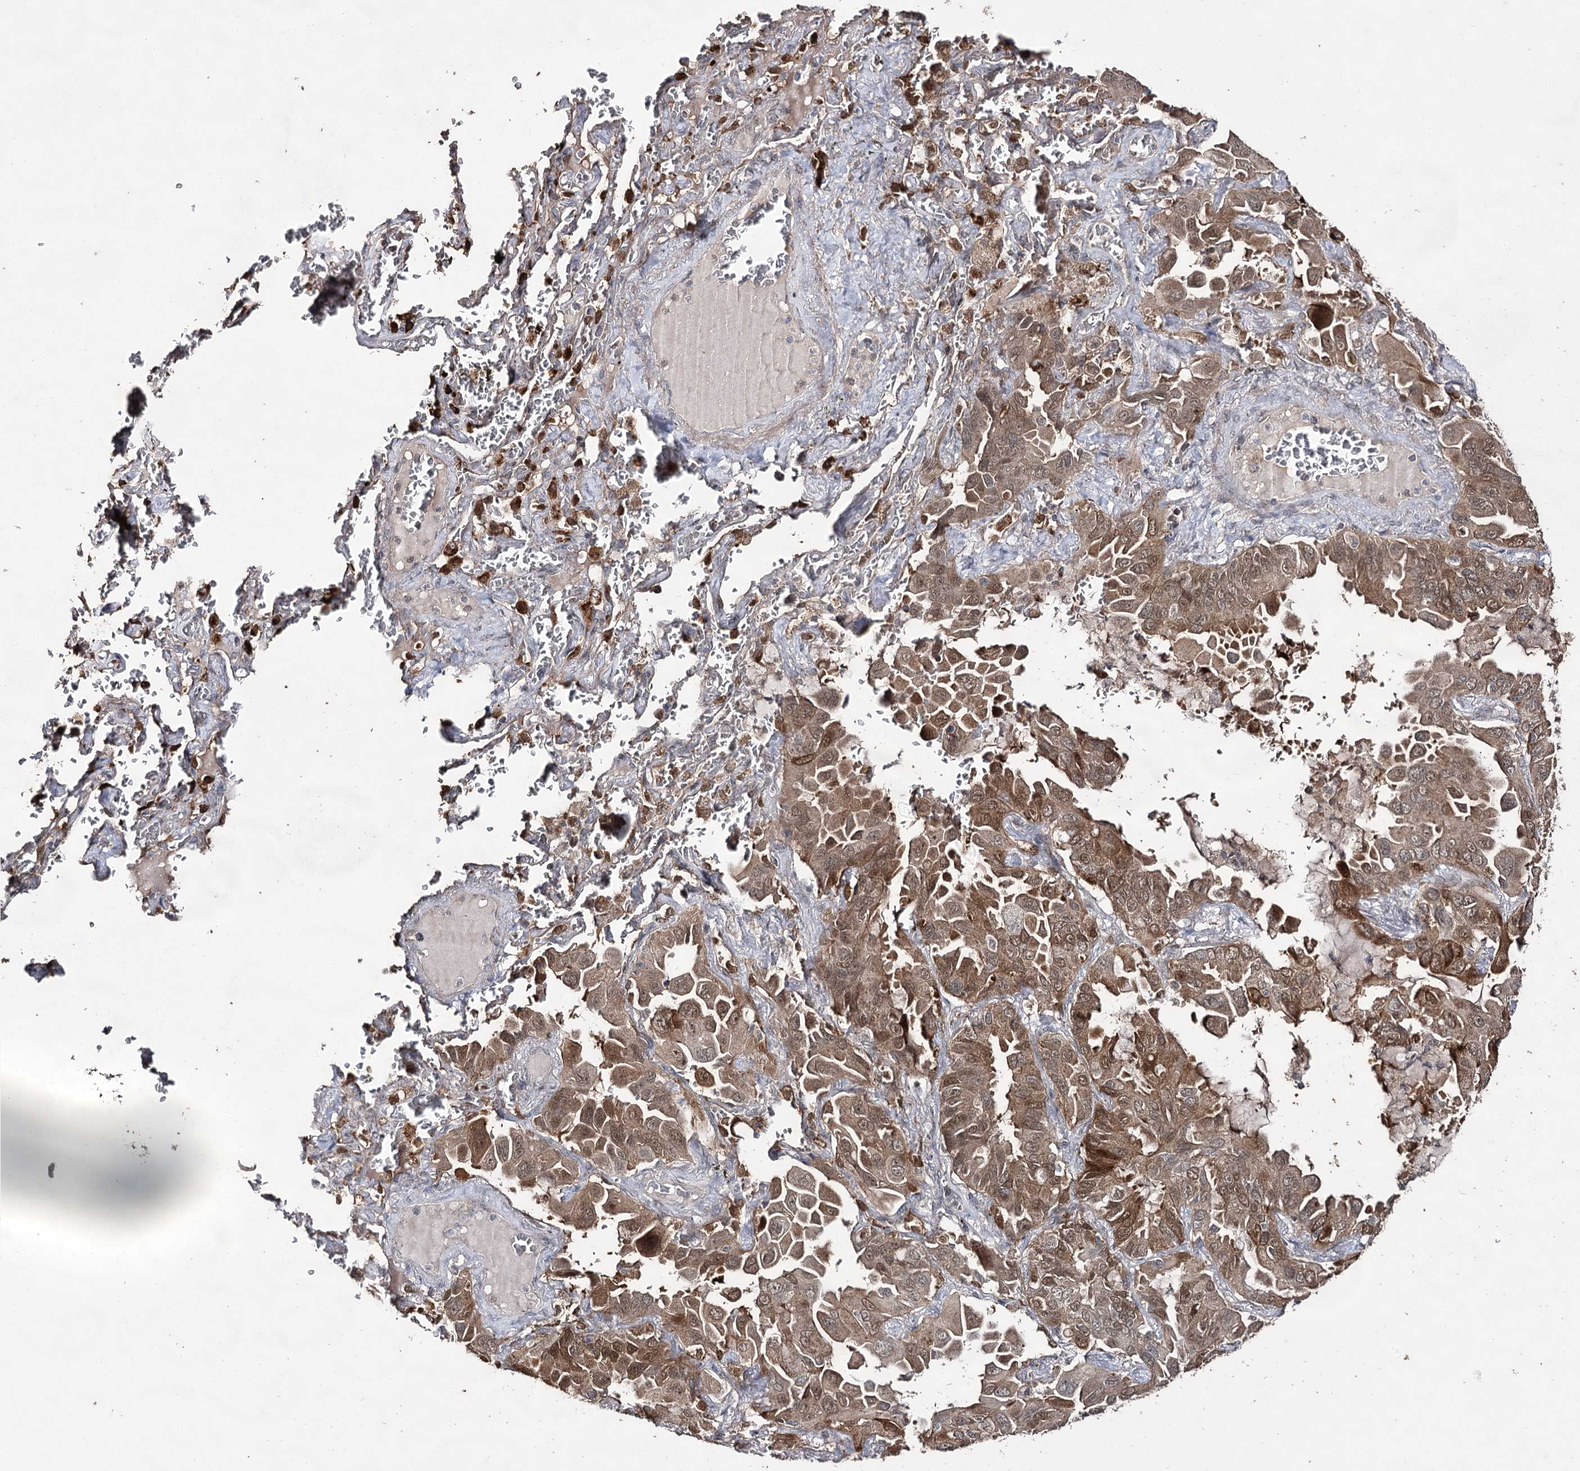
{"staining": {"intensity": "moderate", "quantity": ">75%", "location": "cytoplasmic/membranous,nuclear"}, "tissue": "lung cancer", "cell_type": "Tumor cells", "image_type": "cancer", "snomed": [{"axis": "morphology", "description": "Adenocarcinoma, NOS"}, {"axis": "topography", "description": "Lung"}], "caption": "Adenocarcinoma (lung) stained with a protein marker reveals moderate staining in tumor cells.", "gene": "ACTR6", "patient": {"sex": "male", "age": 64}}